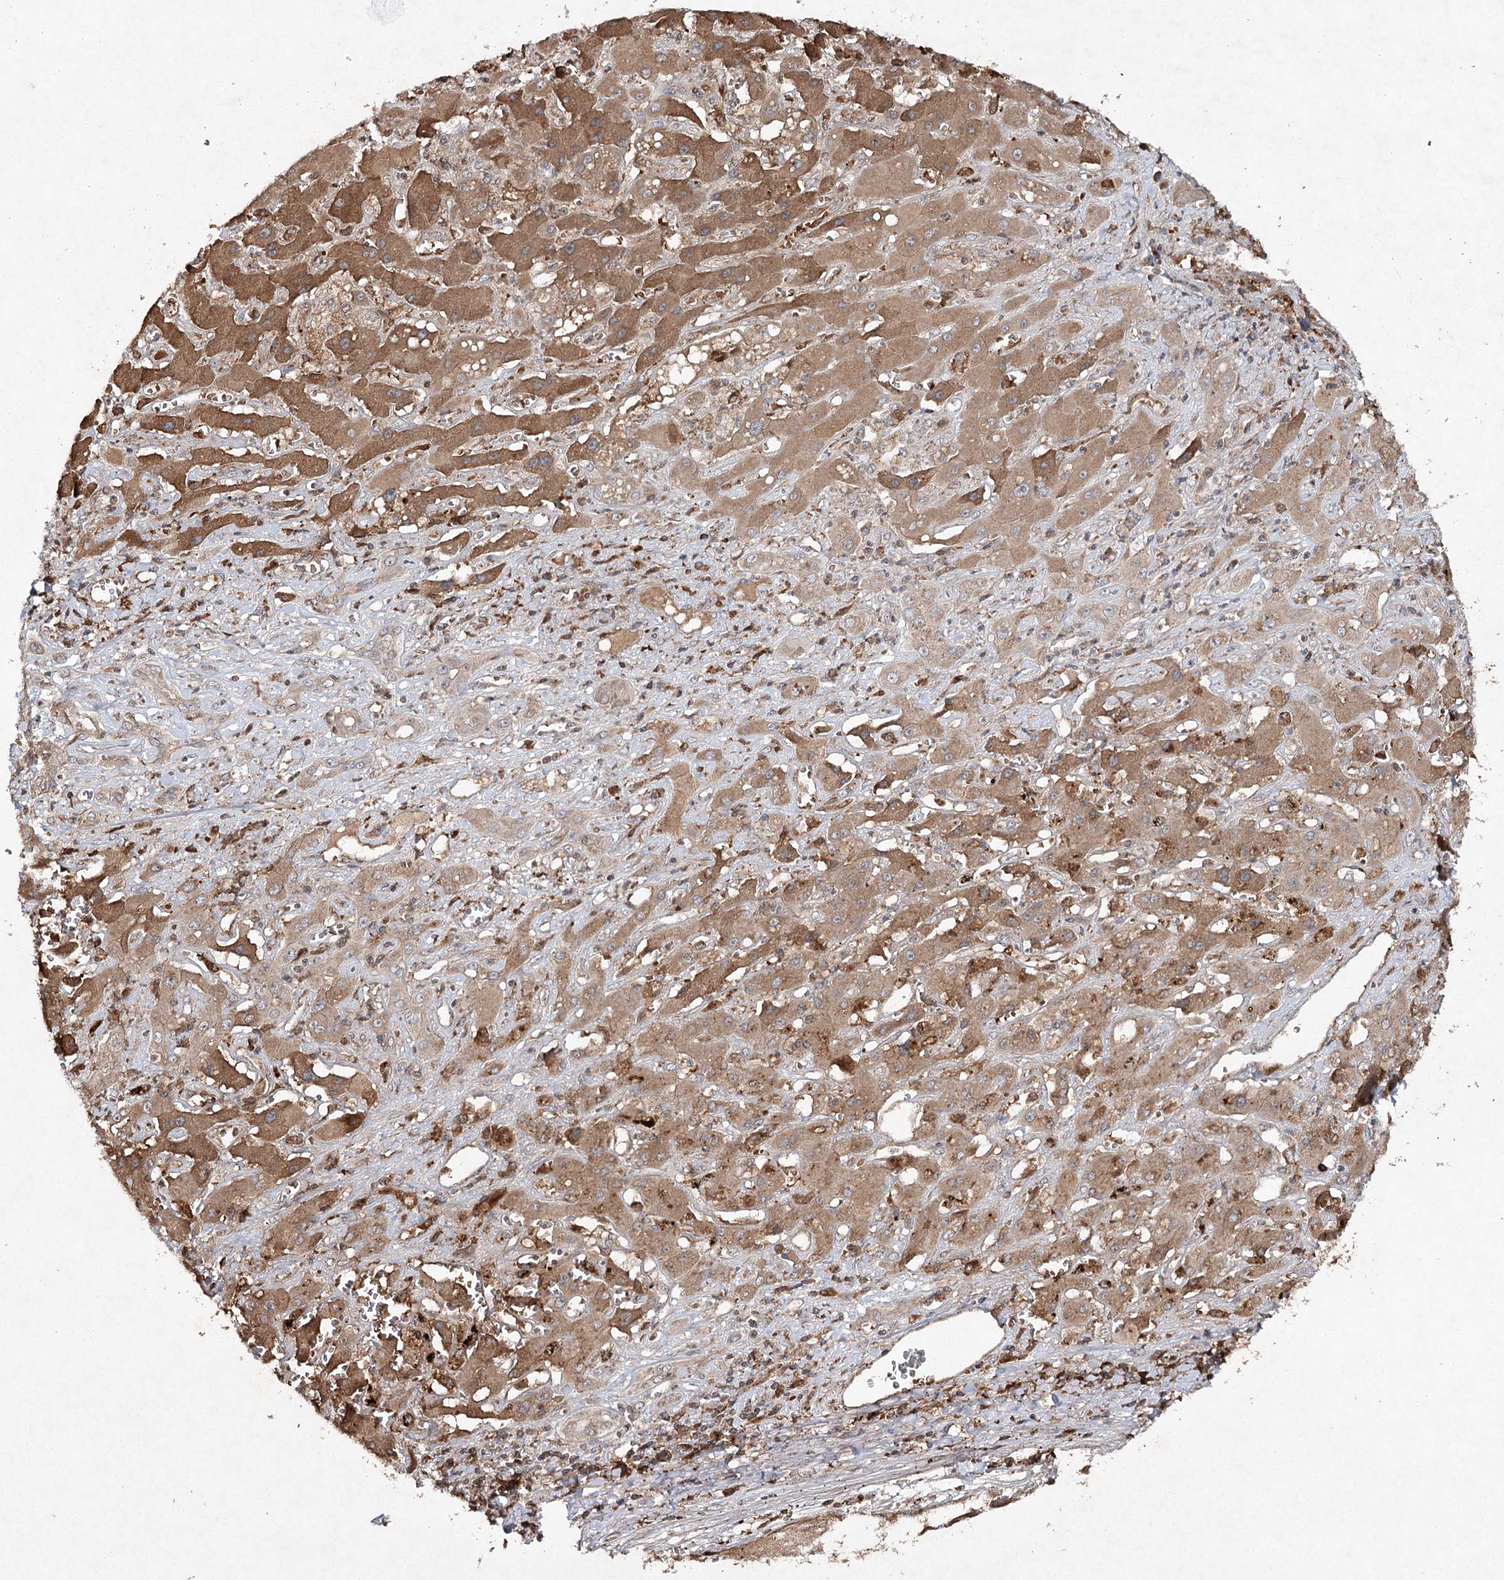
{"staining": {"intensity": "moderate", "quantity": "25%-75%", "location": "cytoplasmic/membranous"}, "tissue": "liver cancer", "cell_type": "Tumor cells", "image_type": "cancer", "snomed": [{"axis": "morphology", "description": "Cholangiocarcinoma"}, {"axis": "topography", "description": "Liver"}], "caption": "A brown stain labels moderate cytoplasmic/membranous positivity of a protein in liver cancer tumor cells.", "gene": "CYP2B6", "patient": {"sex": "male", "age": 67}}